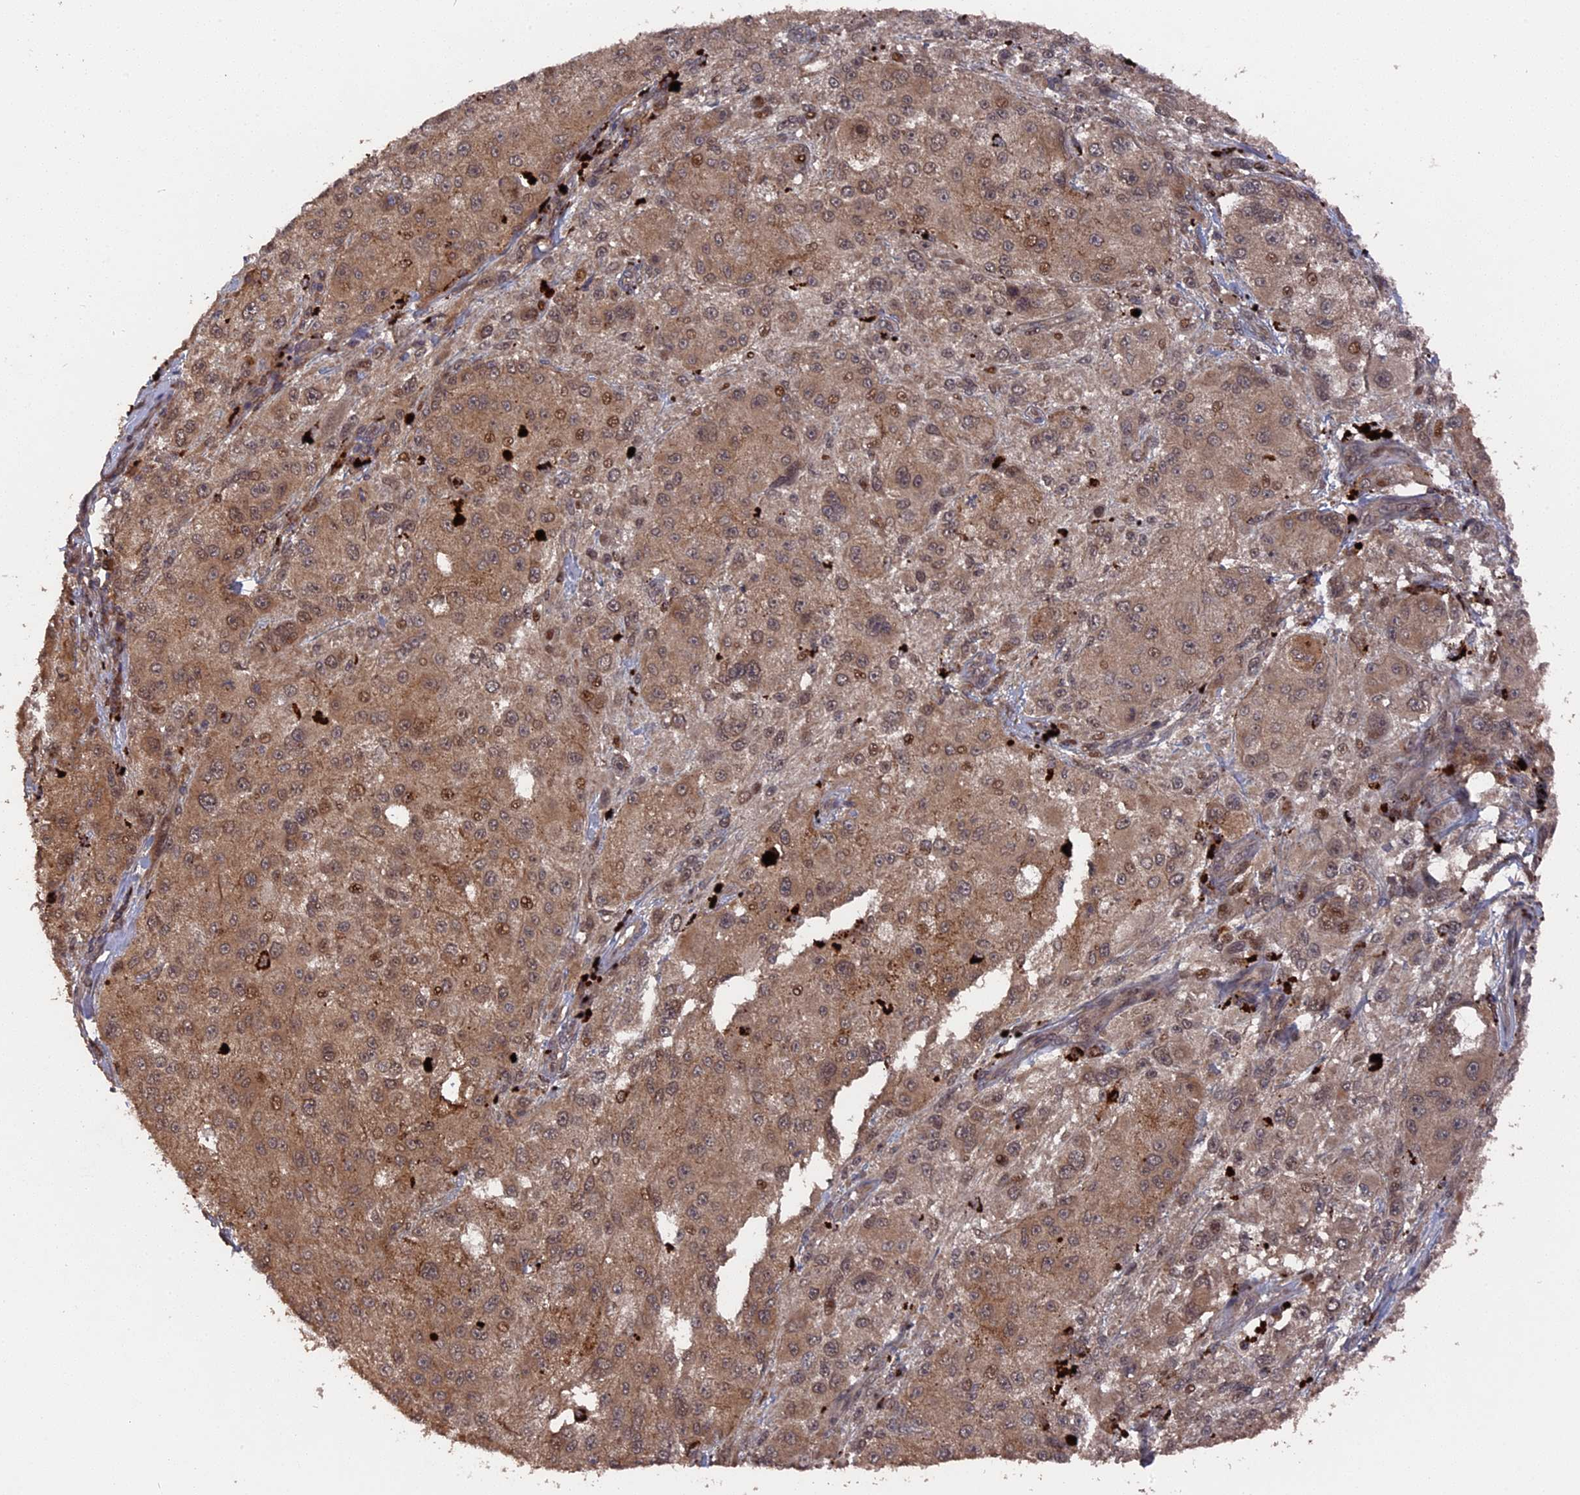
{"staining": {"intensity": "moderate", "quantity": ">75%", "location": "cytoplasmic/membranous,nuclear"}, "tissue": "melanoma", "cell_type": "Tumor cells", "image_type": "cancer", "snomed": [{"axis": "morphology", "description": "Necrosis, NOS"}, {"axis": "morphology", "description": "Malignant melanoma, NOS"}, {"axis": "topography", "description": "Skin"}], "caption": "Immunohistochemistry (IHC) of melanoma displays medium levels of moderate cytoplasmic/membranous and nuclear expression in approximately >75% of tumor cells. (DAB (3,3'-diaminobenzidine) IHC with brightfield microscopy, high magnification).", "gene": "TELO2", "patient": {"sex": "female", "age": 87}}